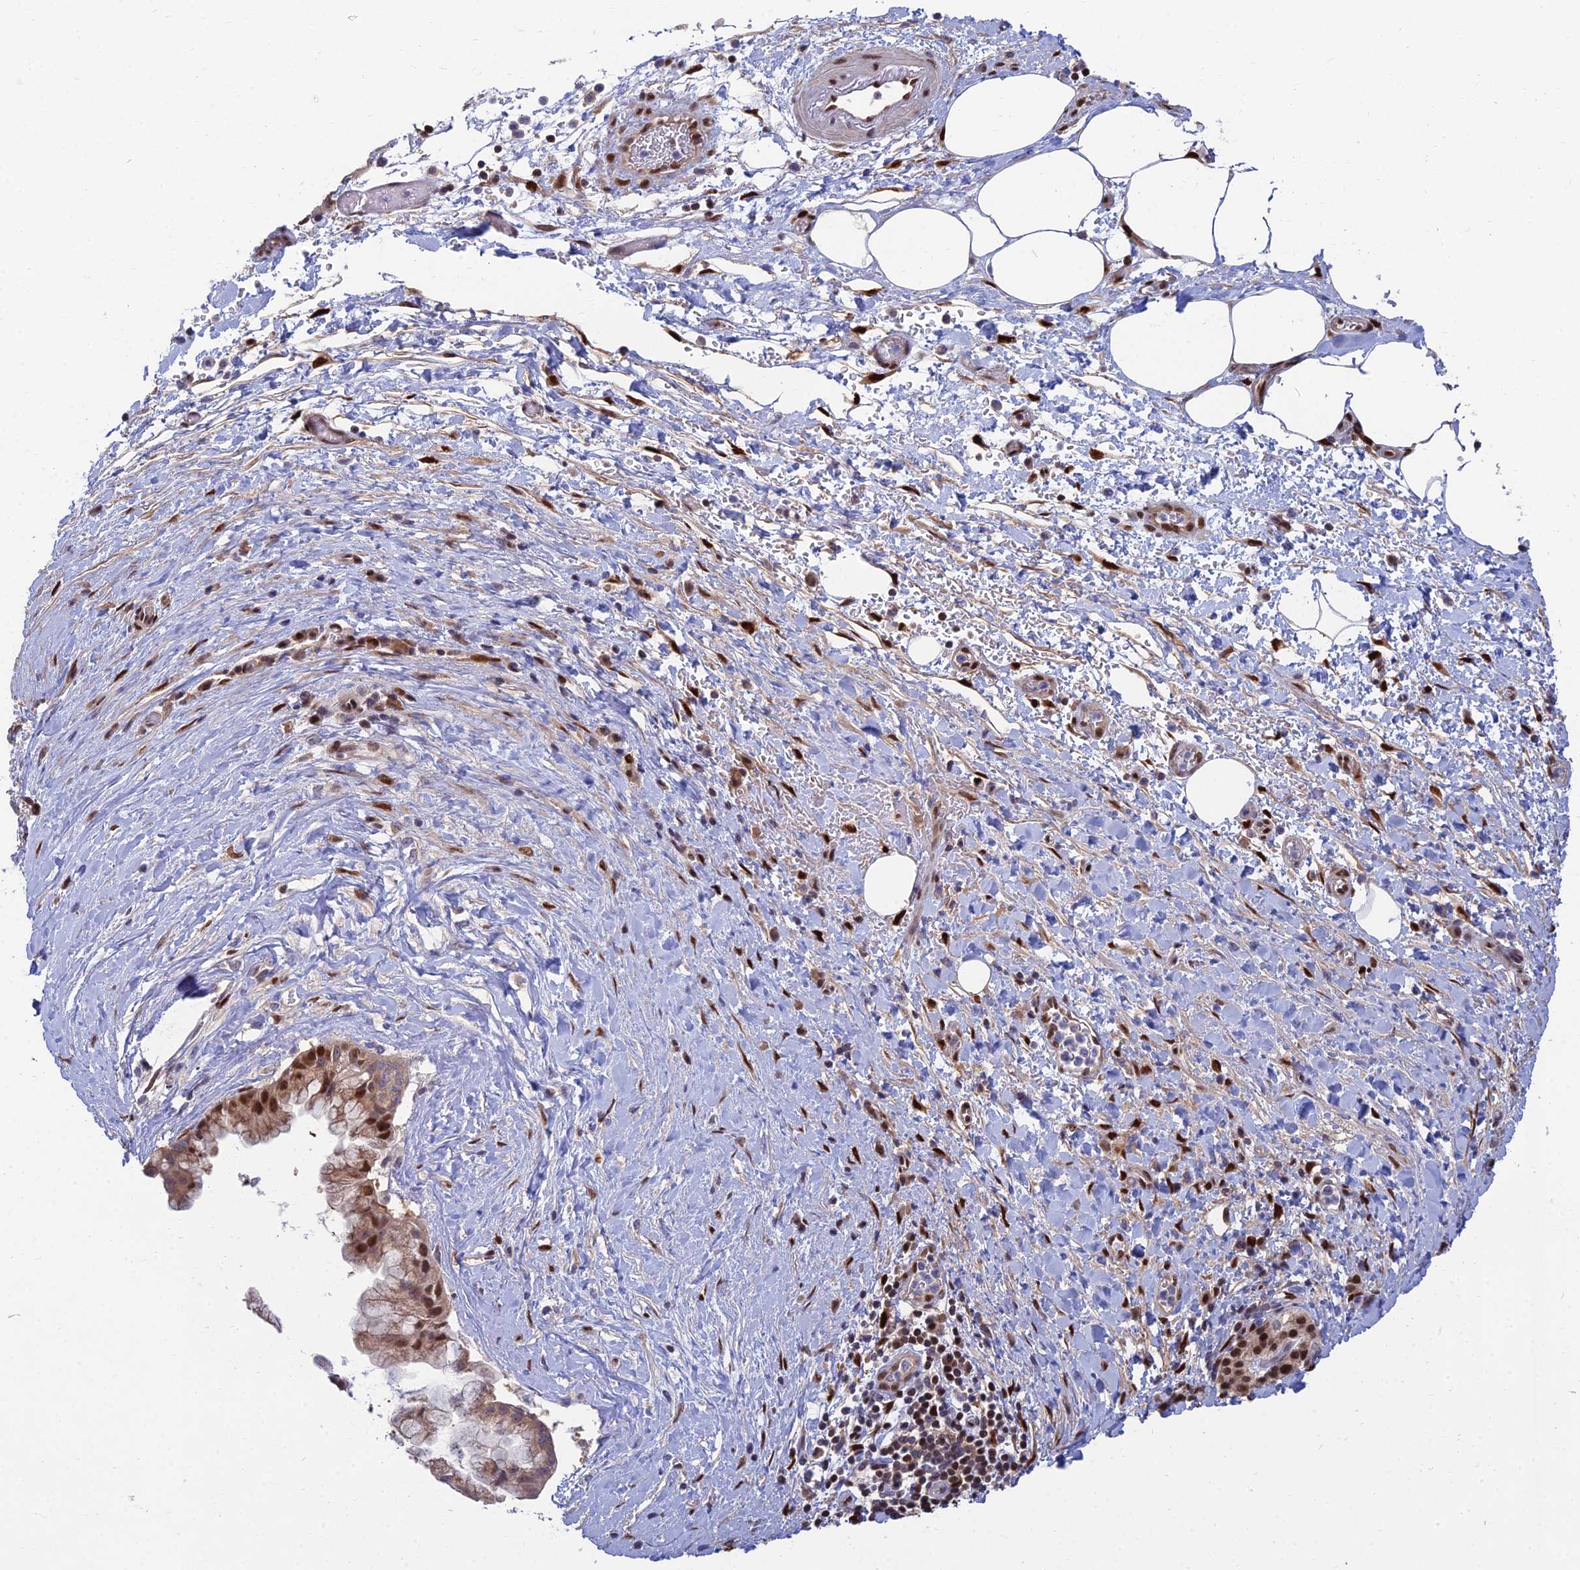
{"staining": {"intensity": "moderate", "quantity": "<25%", "location": "cytoplasmic/membranous,nuclear"}, "tissue": "pancreatic cancer", "cell_type": "Tumor cells", "image_type": "cancer", "snomed": [{"axis": "morphology", "description": "Adenocarcinoma, NOS"}, {"axis": "topography", "description": "Pancreas"}], "caption": "Protein staining reveals moderate cytoplasmic/membranous and nuclear positivity in approximately <25% of tumor cells in pancreatic cancer (adenocarcinoma). The staining is performed using DAB (3,3'-diaminobenzidine) brown chromogen to label protein expression. The nuclei are counter-stained blue using hematoxylin.", "gene": "DNPEP", "patient": {"sex": "male", "age": 73}}